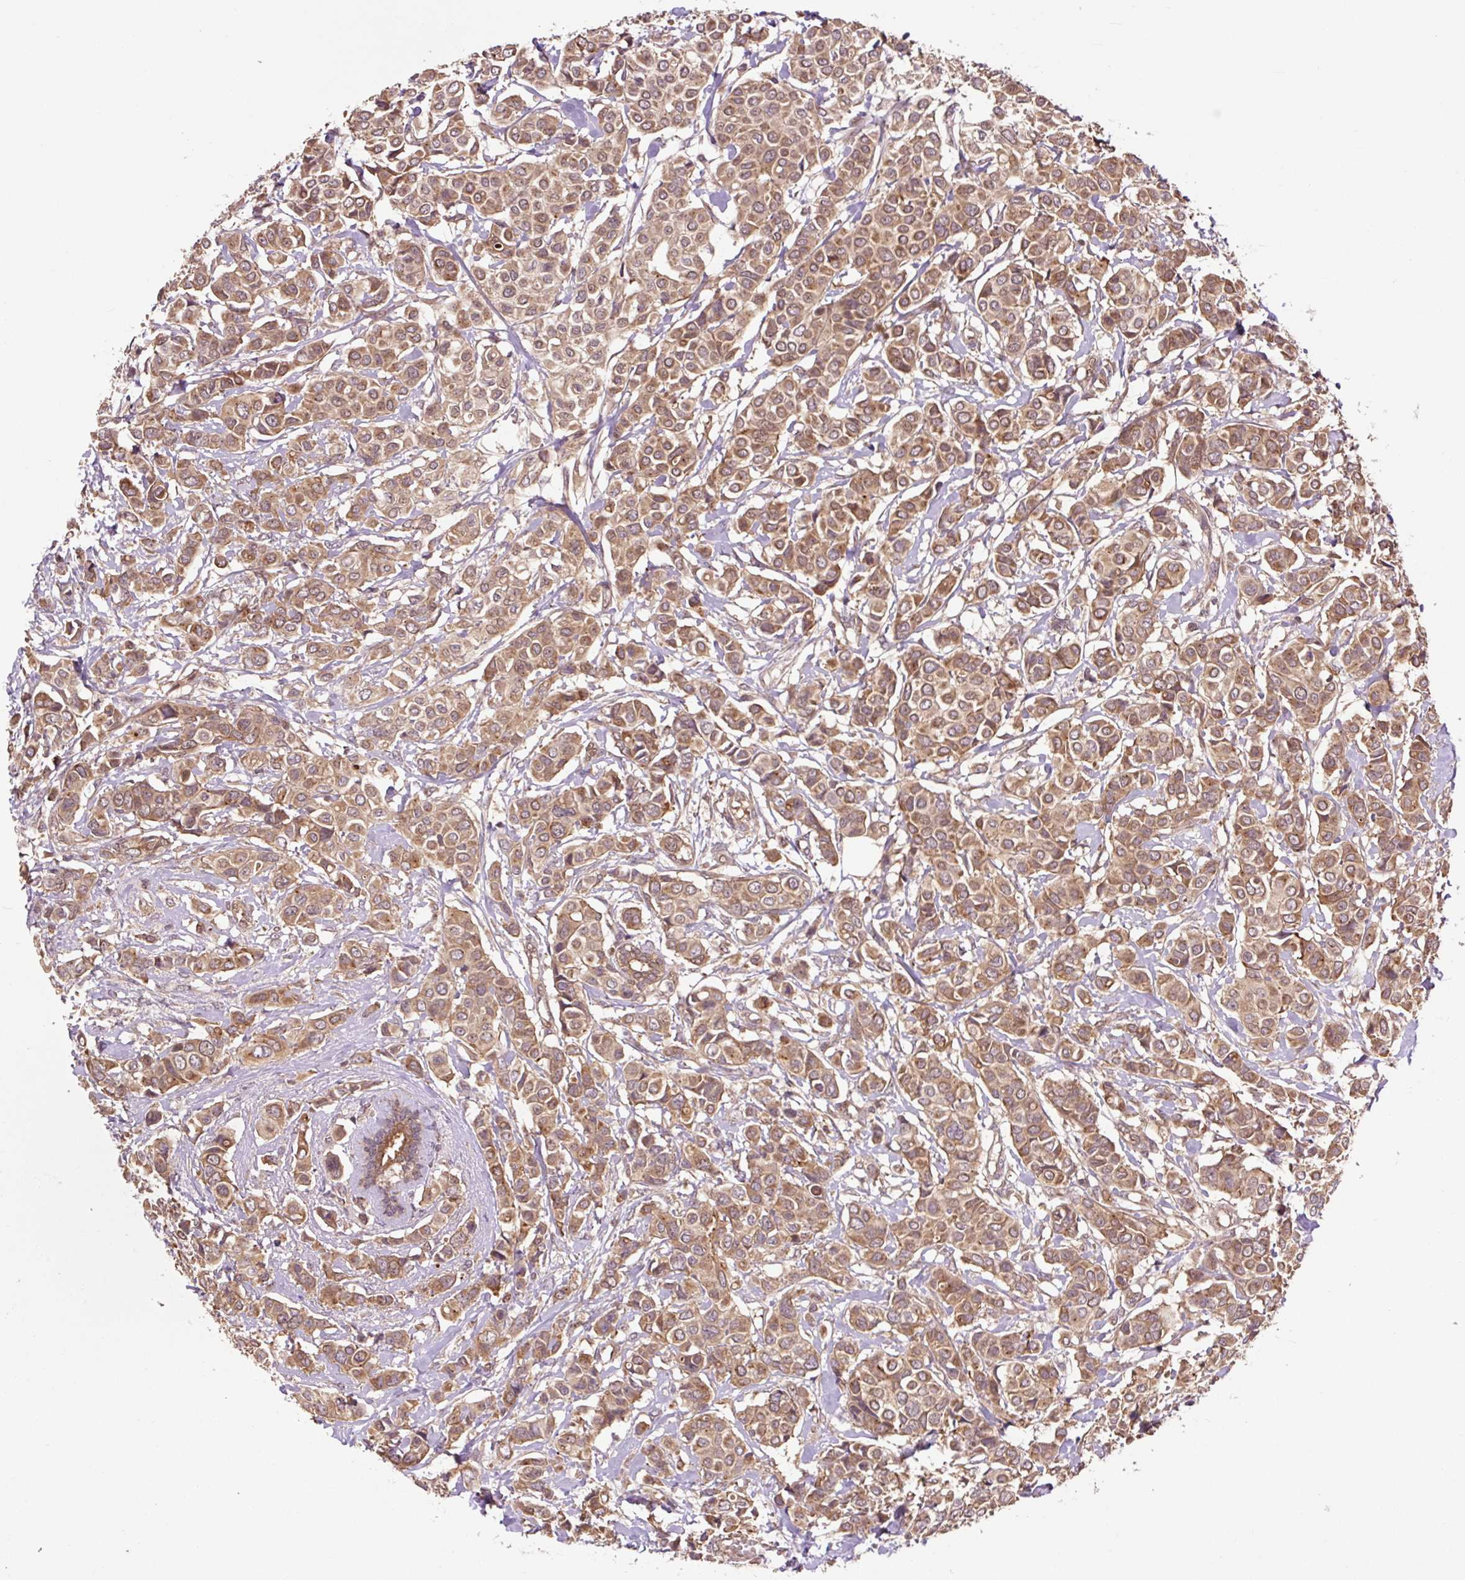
{"staining": {"intensity": "moderate", "quantity": ">75%", "location": "cytoplasmic/membranous"}, "tissue": "breast cancer", "cell_type": "Tumor cells", "image_type": "cancer", "snomed": [{"axis": "morphology", "description": "Lobular carcinoma"}, {"axis": "topography", "description": "Breast"}], "caption": "DAB (3,3'-diaminobenzidine) immunohistochemical staining of human breast cancer (lobular carcinoma) shows moderate cytoplasmic/membranous protein expression in about >75% of tumor cells.", "gene": "MMS19", "patient": {"sex": "female", "age": 51}}